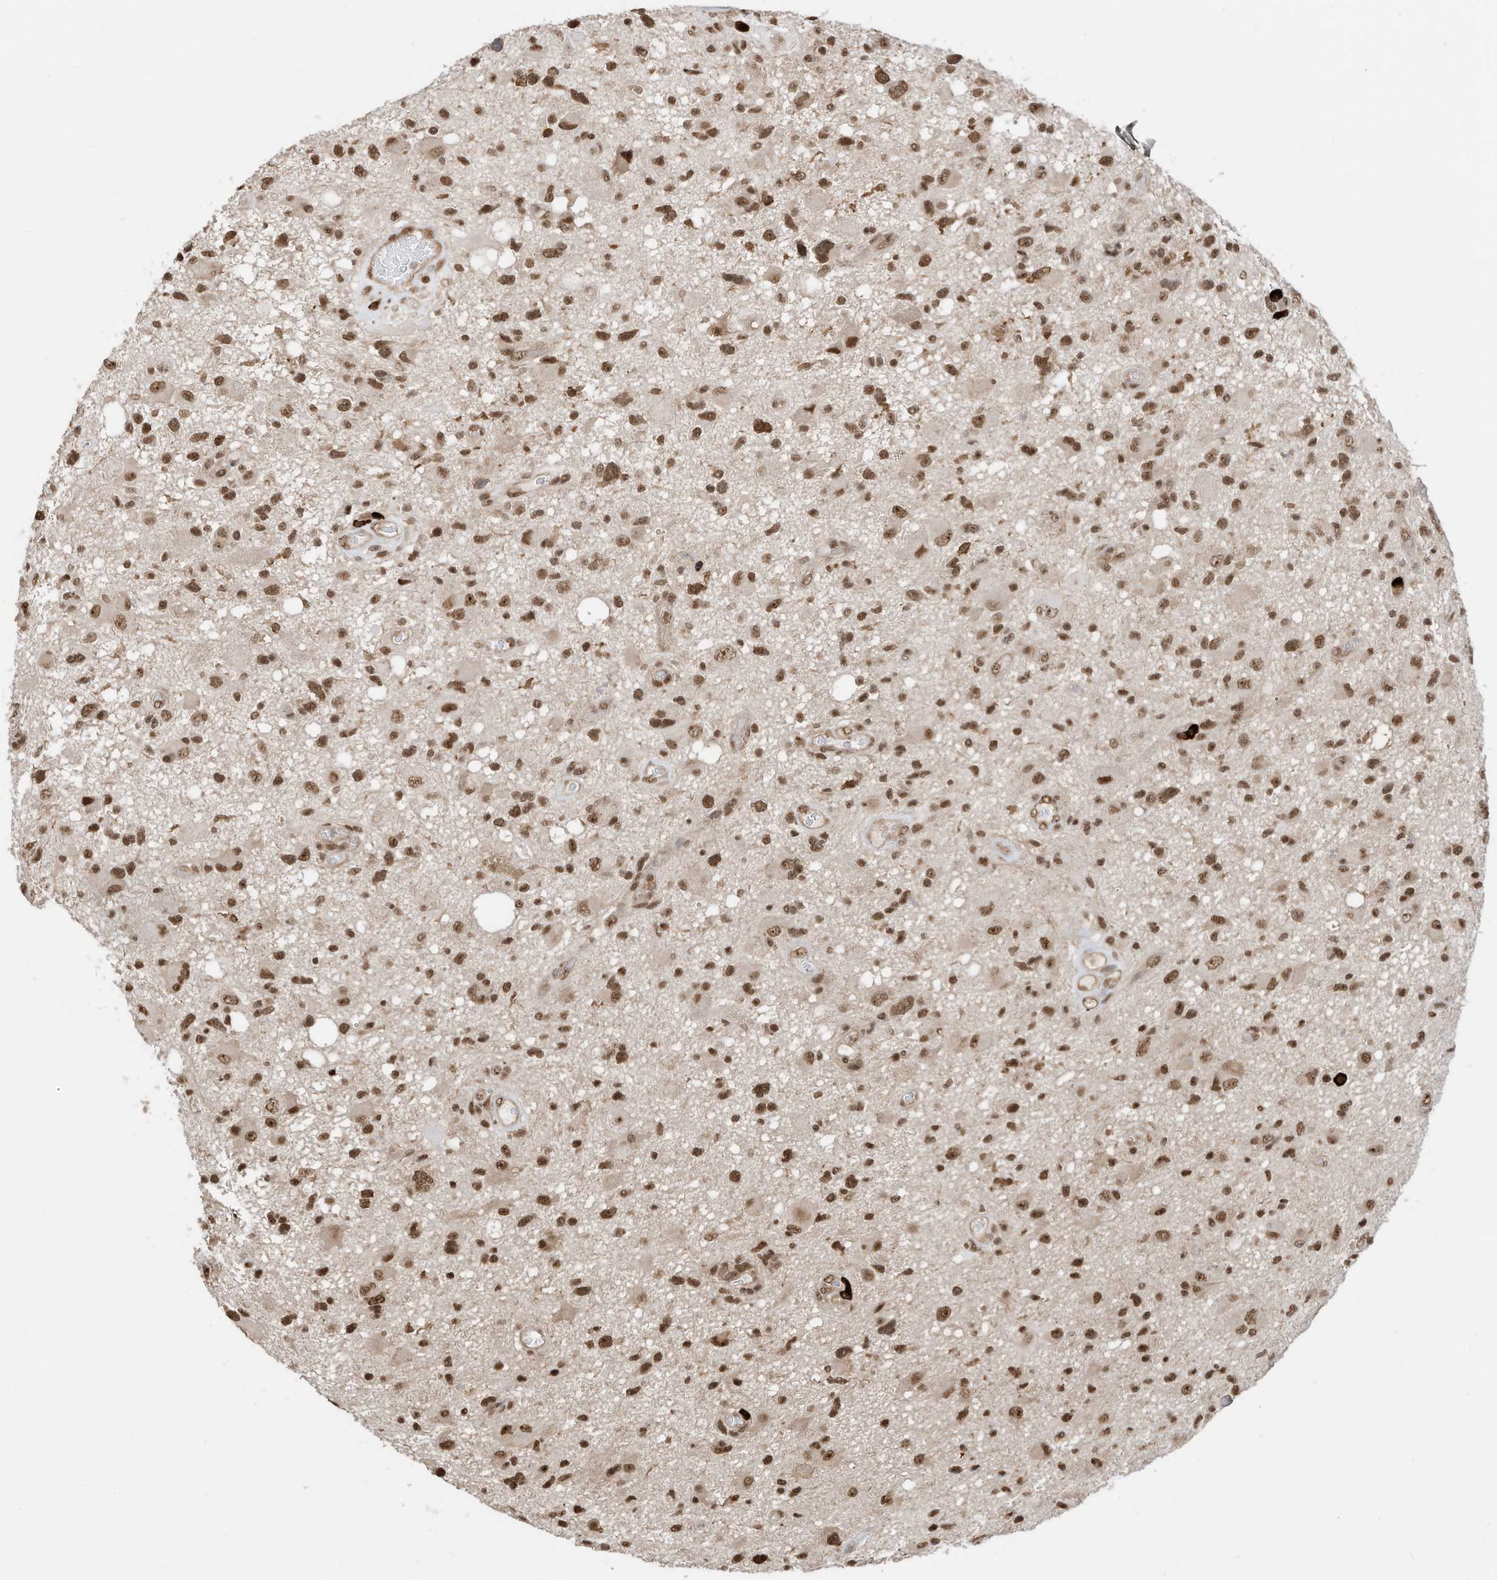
{"staining": {"intensity": "moderate", "quantity": ">75%", "location": "nuclear"}, "tissue": "glioma", "cell_type": "Tumor cells", "image_type": "cancer", "snomed": [{"axis": "morphology", "description": "Glioma, malignant, High grade"}, {"axis": "topography", "description": "Brain"}], "caption": "Malignant glioma (high-grade) stained with DAB immunohistochemistry exhibits medium levels of moderate nuclear expression in about >75% of tumor cells. The staining was performed using DAB (3,3'-diaminobenzidine) to visualize the protein expression in brown, while the nuclei were stained in blue with hematoxylin (Magnification: 20x).", "gene": "ZNF195", "patient": {"sex": "male", "age": 33}}